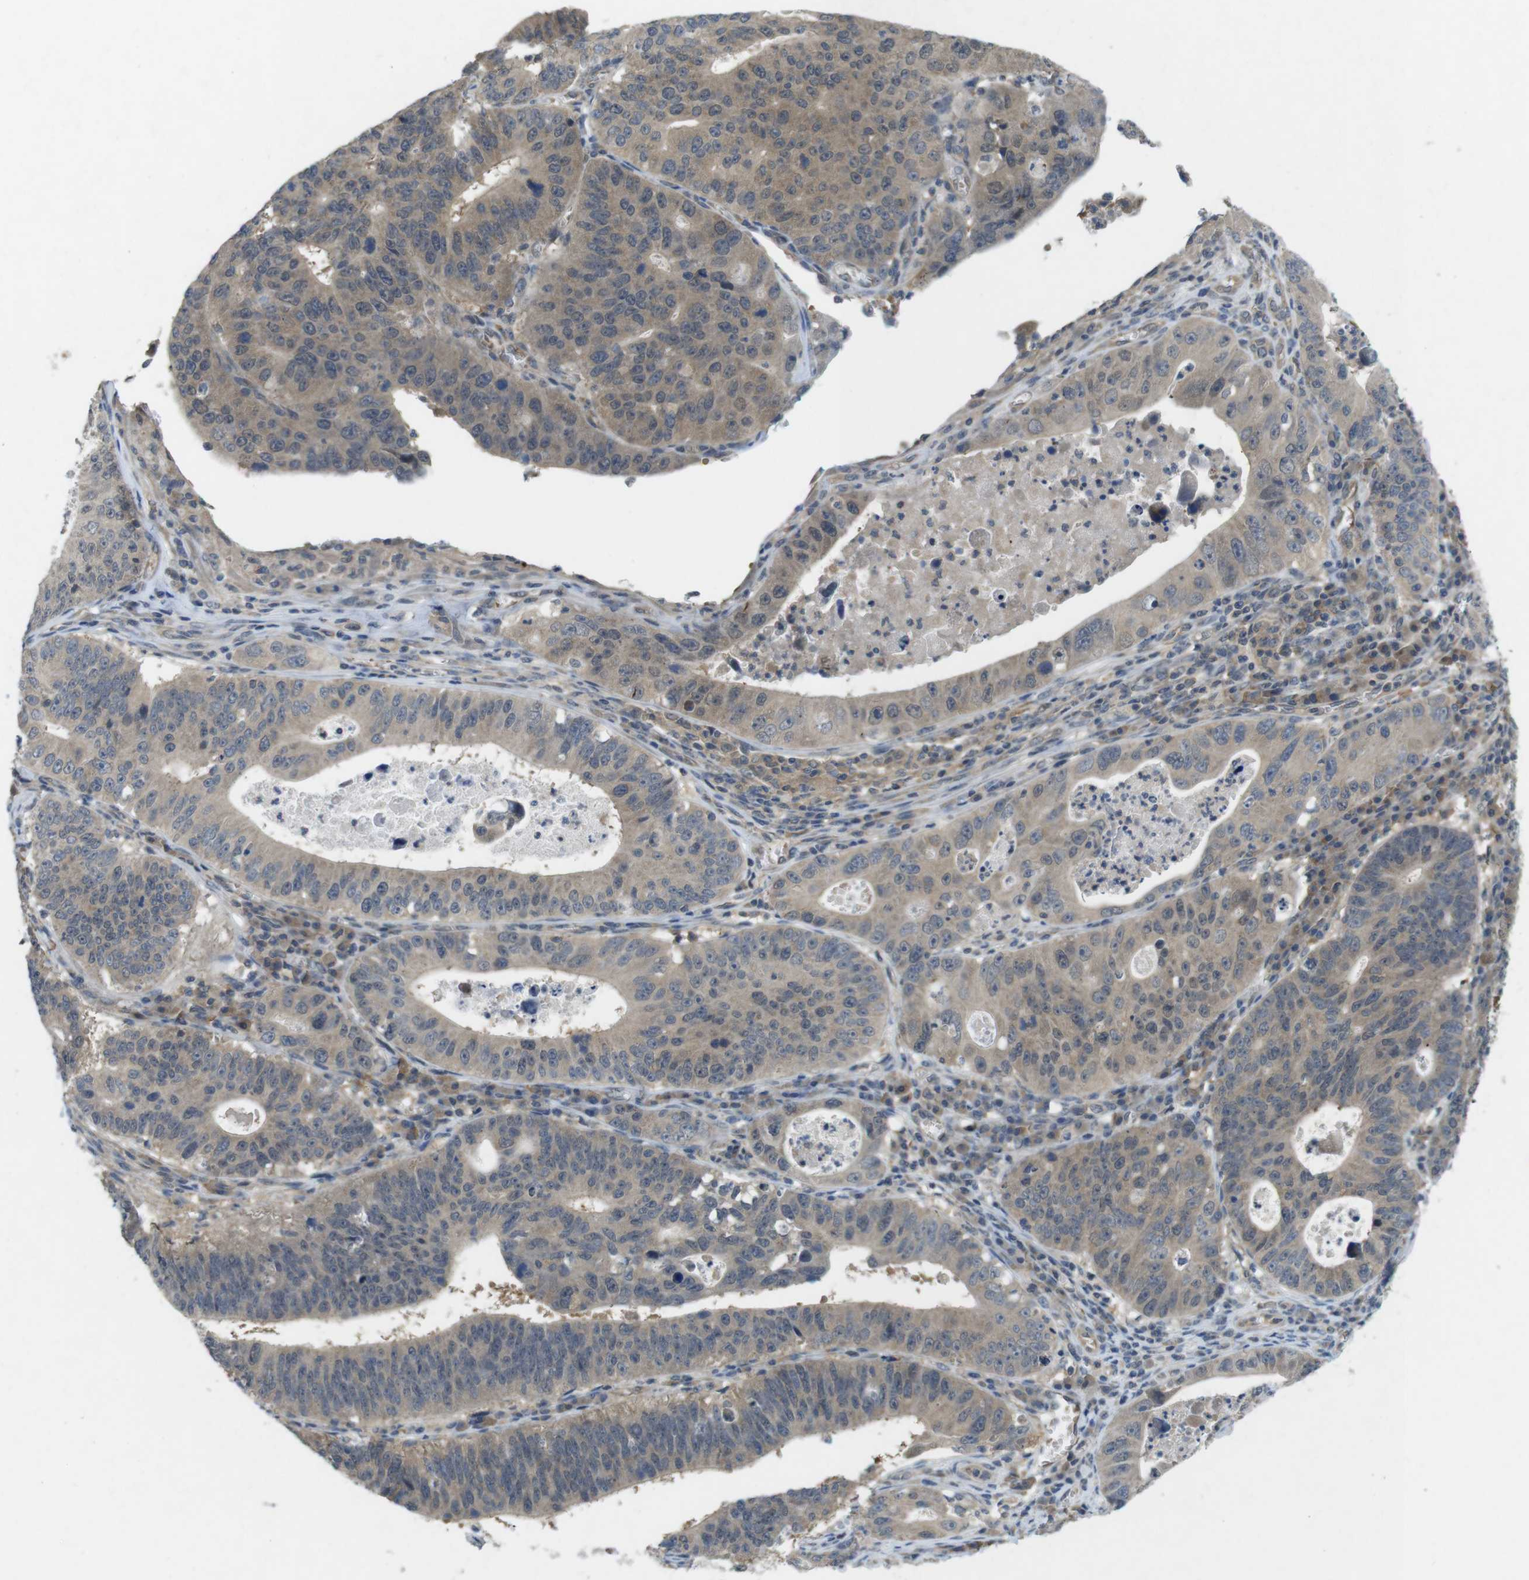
{"staining": {"intensity": "weak", "quantity": "25%-75%", "location": "cytoplasmic/membranous"}, "tissue": "stomach cancer", "cell_type": "Tumor cells", "image_type": "cancer", "snomed": [{"axis": "morphology", "description": "Adenocarcinoma, NOS"}, {"axis": "topography", "description": "Stomach"}], "caption": "Immunohistochemistry micrograph of stomach adenocarcinoma stained for a protein (brown), which demonstrates low levels of weak cytoplasmic/membranous staining in about 25%-75% of tumor cells.", "gene": "SUGT1", "patient": {"sex": "male", "age": 59}}